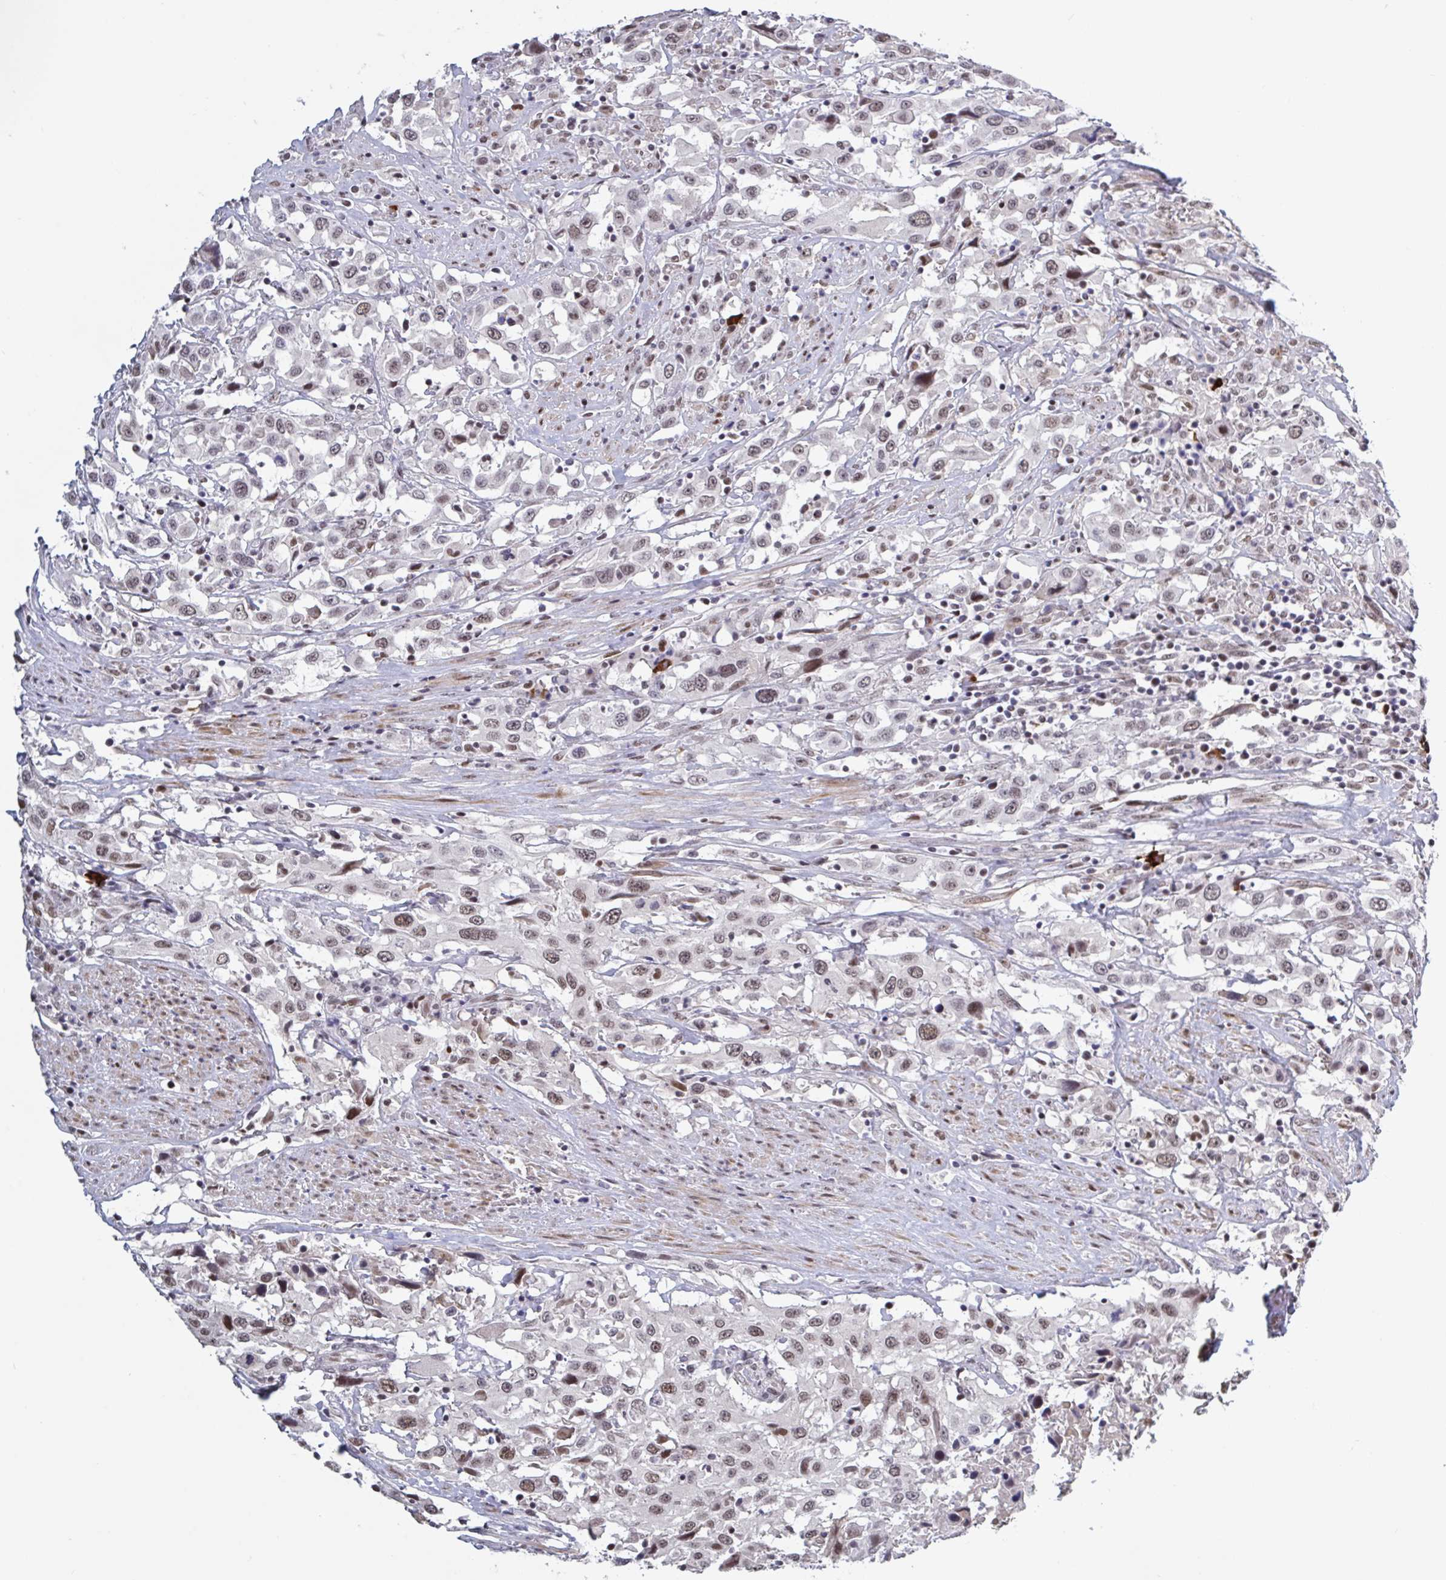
{"staining": {"intensity": "moderate", "quantity": ">75%", "location": "nuclear"}, "tissue": "urothelial cancer", "cell_type": "Tumor cells", "image_type": "cancer", "snomed": [{"axis": "morphology", "description": "Urothelial carcinoma, High grade"}, {"axis": "topography", "description": "Urinary bladder"}], "caption": "Immunohistochemistry (DAB (3,3'-diaminobenzidine)) staining of human urothelial cancer reveals moderate nuclear protein expression in approximately >75% of tumor cells.", "gene": "BCL7B", "patient": {"sex": "male", "age": 61}}